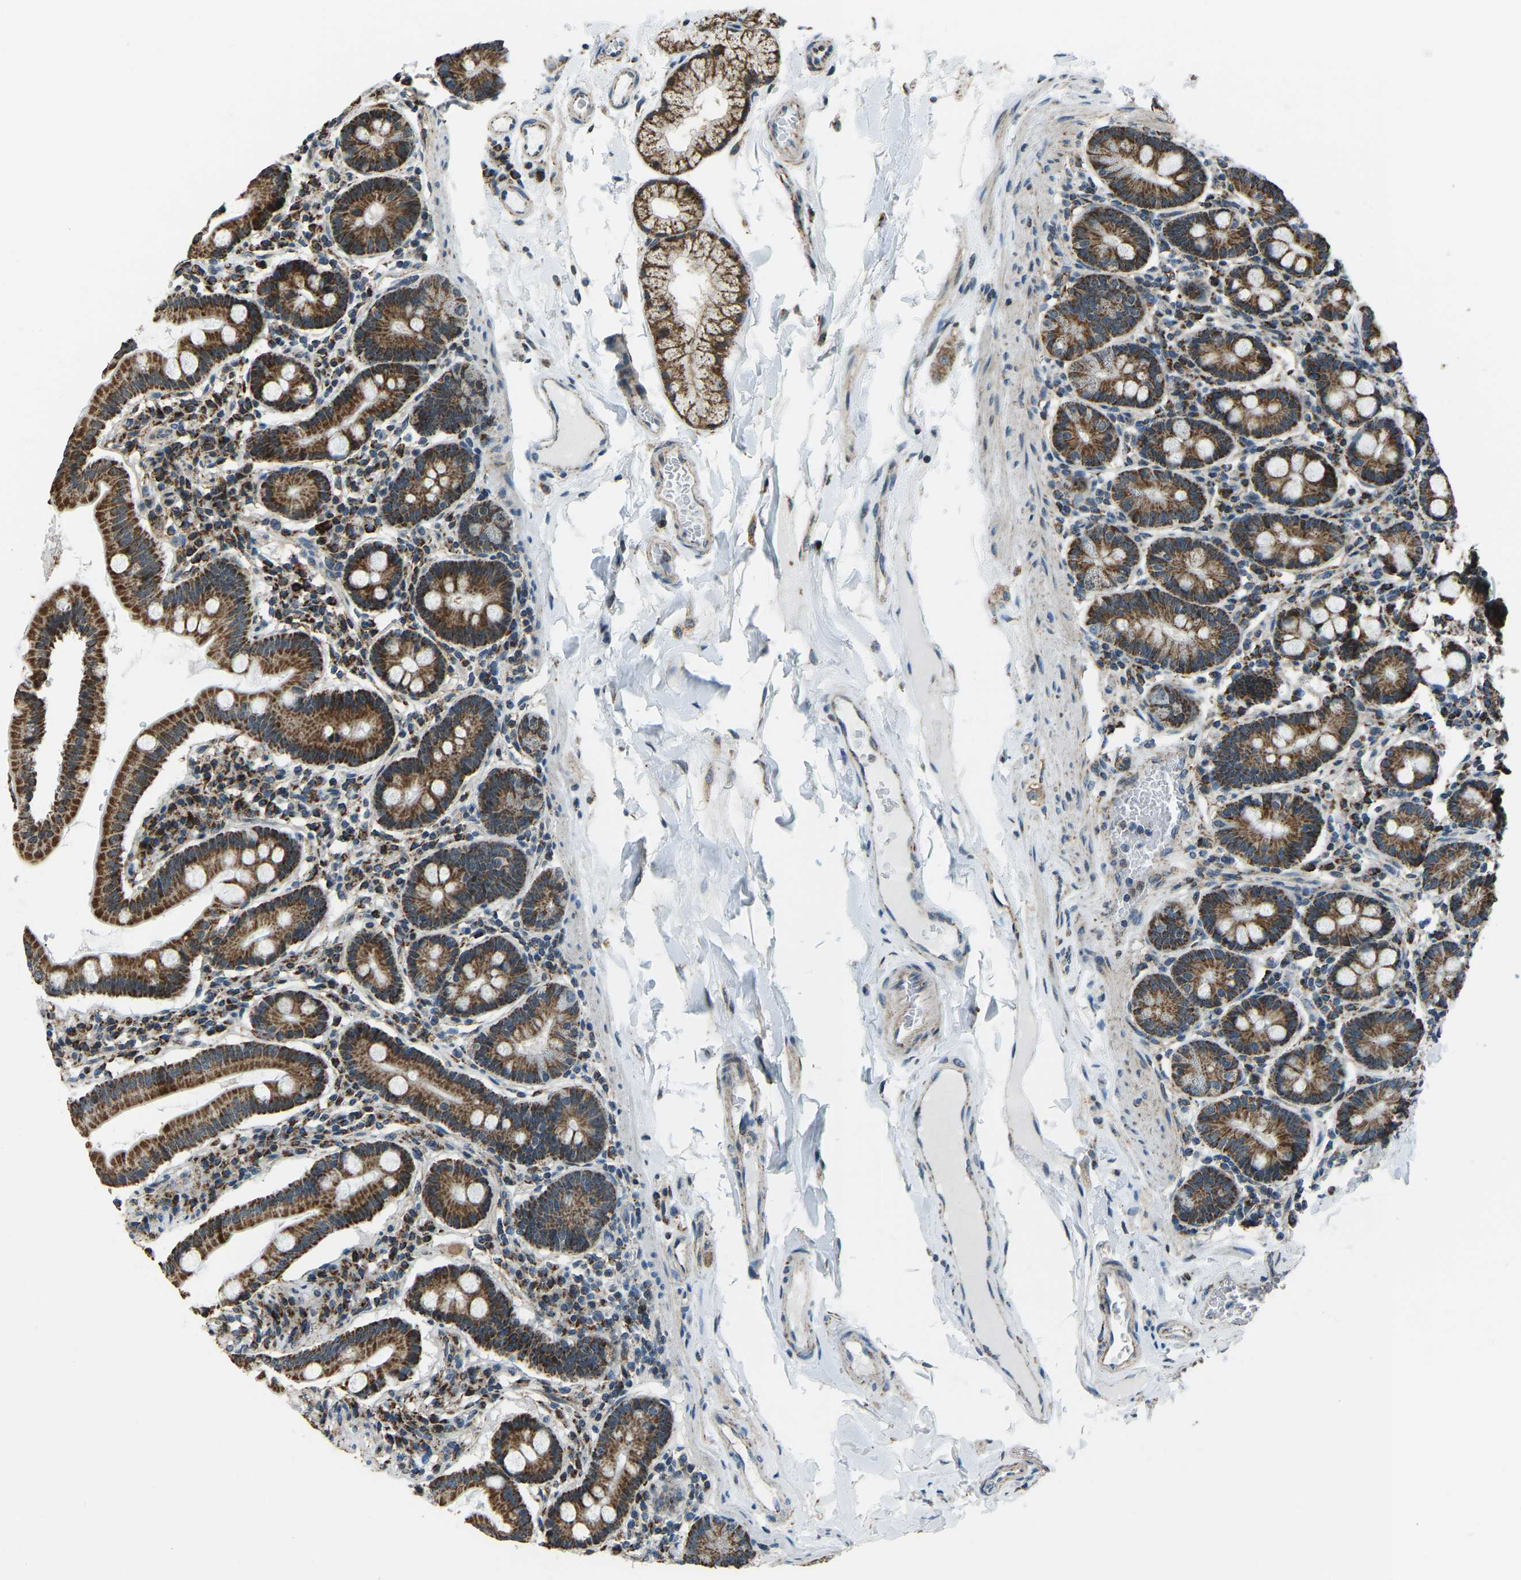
{"staining": {"intensity": "strong", "quantity": ">75%", "location": "cytoplasmic/membranous"}, "tissue": "duodenum", "cell_type": "Glandular cells", "image_type": "normal", "snomed": [{"axis": "morphology", "description": "Normal tissue, NOS"}, {"axis": "topography", "description": "Duodenum"}], "caption": "Immunohistochemical staining of benign duodenum shows strong cytoplasmic/membranous protein expression in approximately >75% of glandular cells.", "gene": "RBM33", "patient": {"sex": "male", "age": 50}}